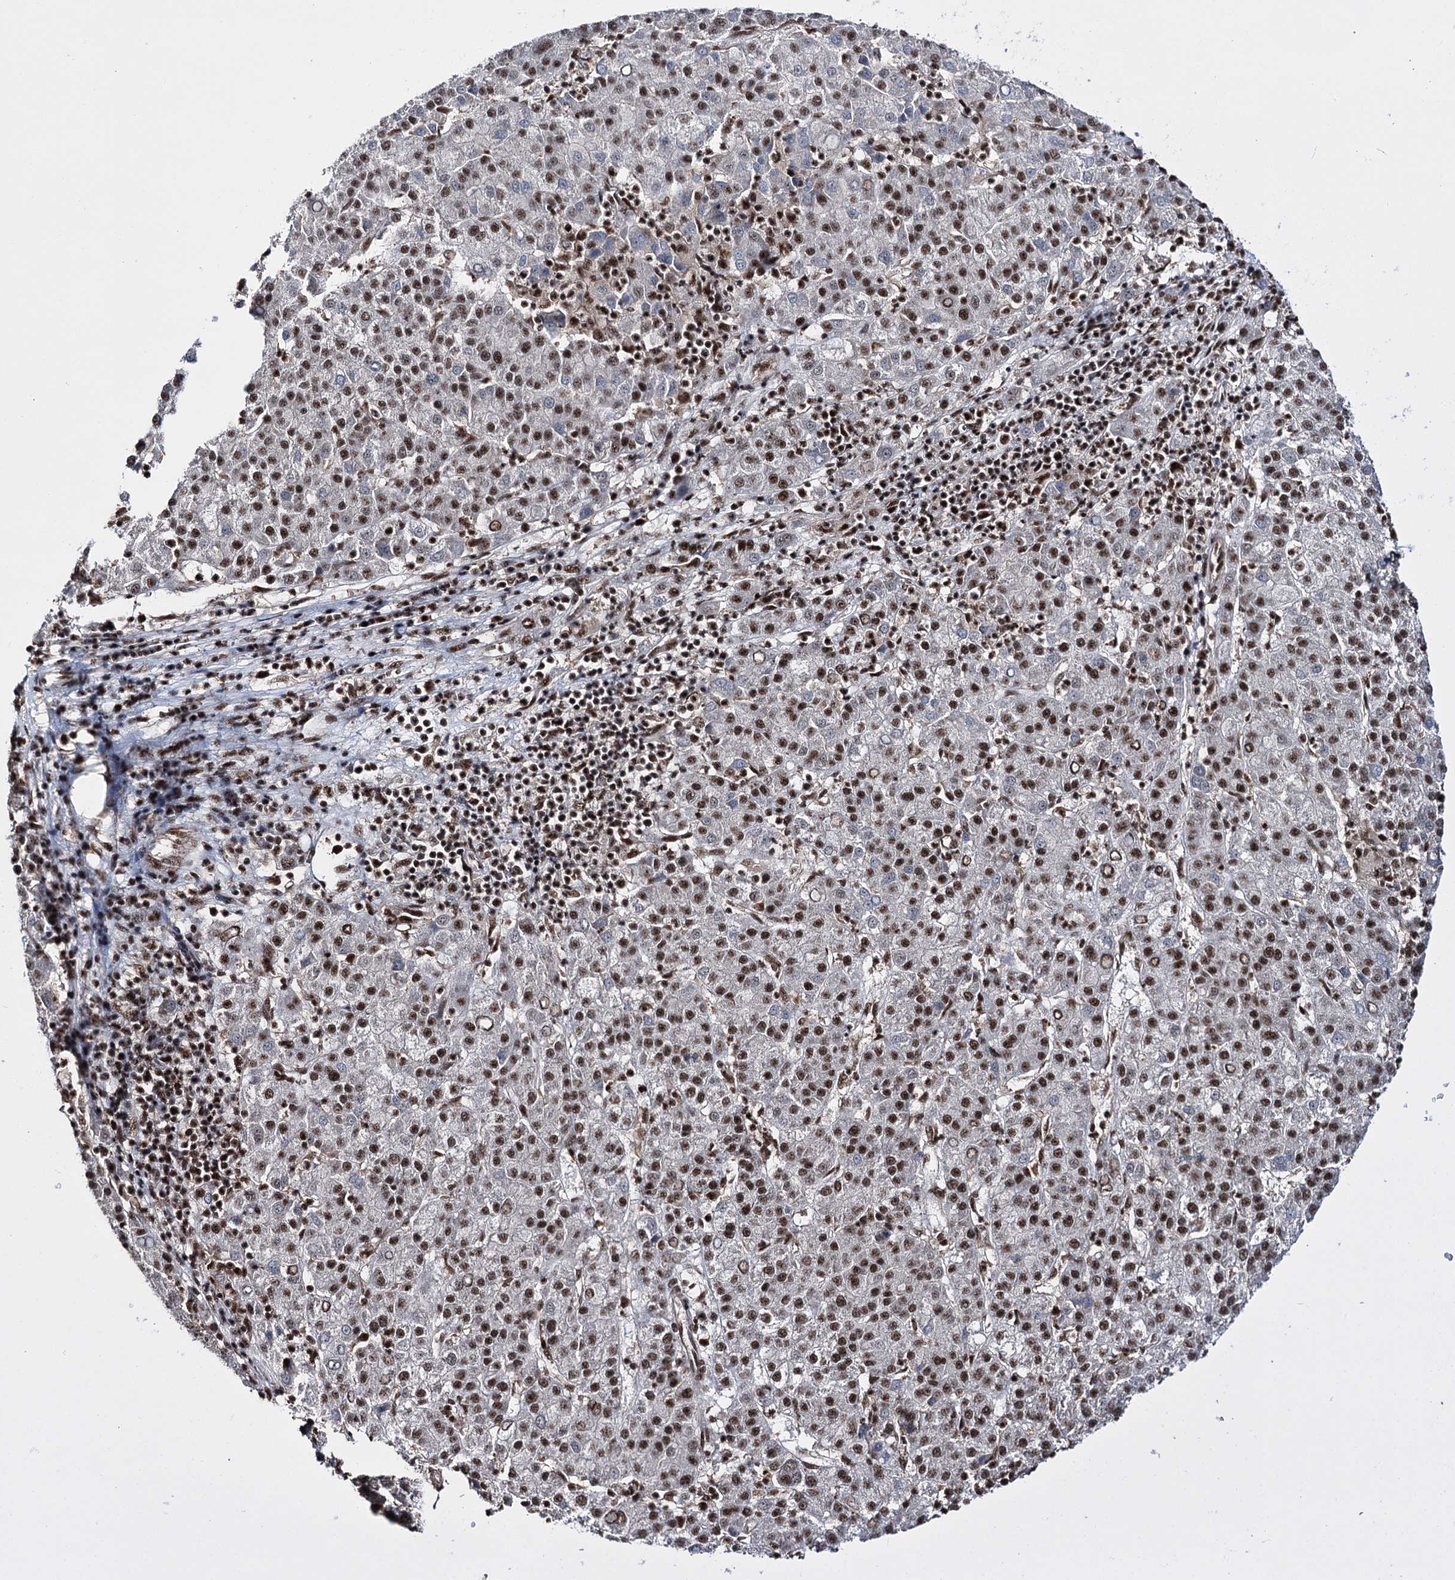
{"staining": {"intensity": "strong", "quantity": "25%-75%", "location": "nuclear"}, "tissue": "liver cancer", "cell_type": "Tumor cells", "image_type": "cancer", "snomed": [{"axis": "morphology", "description": "Carcinoma, Hepatocellular, NOS"}, {"axis": "topography", "description": "Liver"}], "caption": "An image of liver hepatocellular carcinoma stained for a protein exhibits strong nuclear brown staining in tumor cells.", "gene": "PRPF40A", "patient": {"sex": "female", "age": 58}}